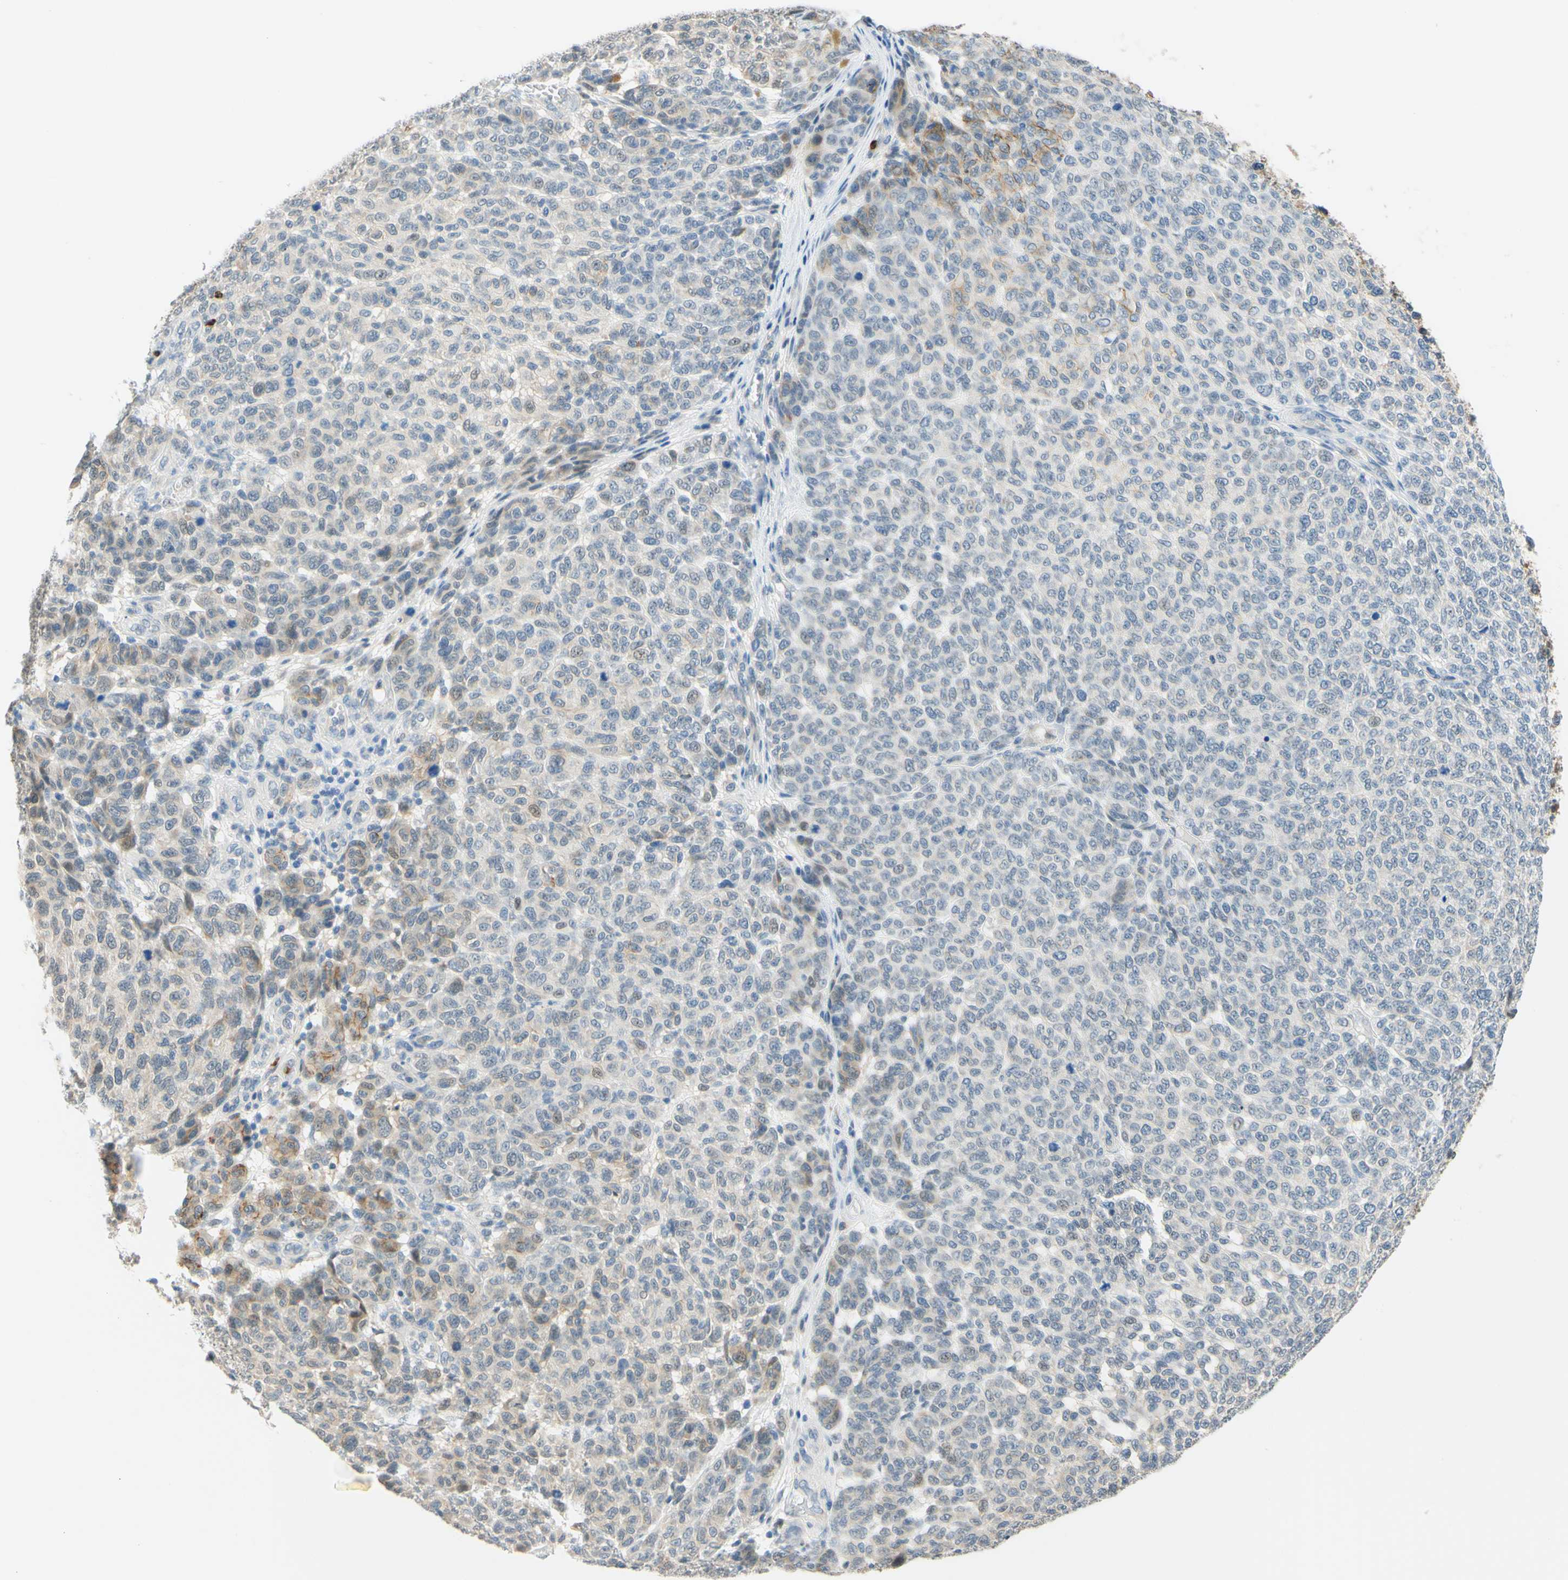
{"staining": {"intensity": "moderate", "quantity": "<25%", "location": "cytoplasmic/membranous"}, "tissue": "melanoma", "cell_type": "Tumor cells", "image_type": "cancer", "snomed": [{"axis": "morphology", "description": "Malignant melanoma, NOS"}, {"axis": "topography", "description": "Skin"}], "caption": "Protein analysis of malignant melanoma tissue demonstrates moderate cytoplasmic/membranous expression in about <25% of tumor cells.", "gene": "TREM2", "patient": {"sex": "male", "age": 59}}